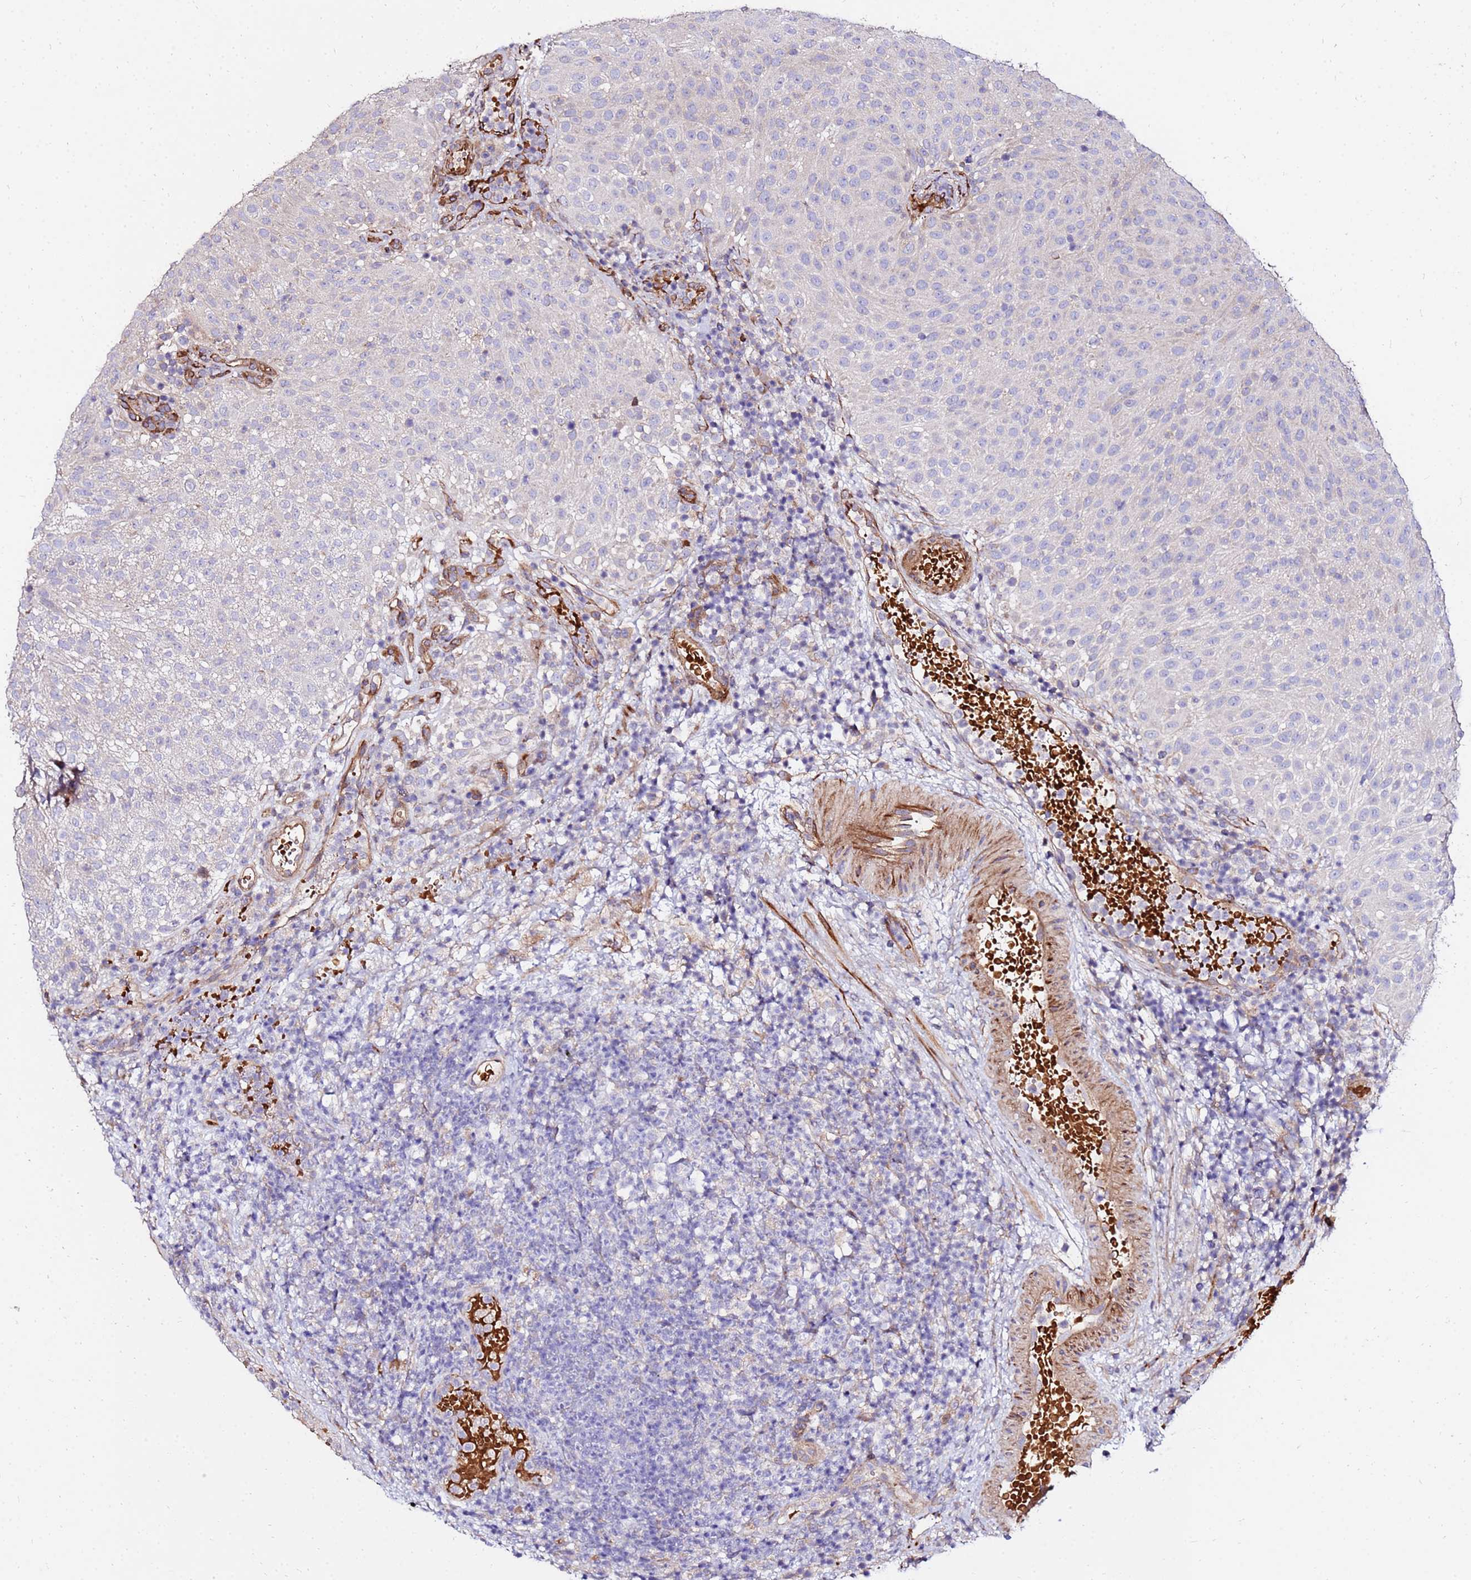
{"staining": {"intensity": "negative", "quantity": "none", "location": "none"}, "tissue": "urothelial cancer", "cell_type": "Tumor cells", "image_type": "cancer", "snomed": [{"axis": "morphology", "description": "Urothelial carcinoma, Low grade"}, {"axis": "topography", "description": "Urinary bladder"}], "caption": "Urothelial cancer was stained to show a protein in brown. There is no significant expression in tumor cells.", "gene": "WWC2", "patient": {"sex": "male", "age": 78}}